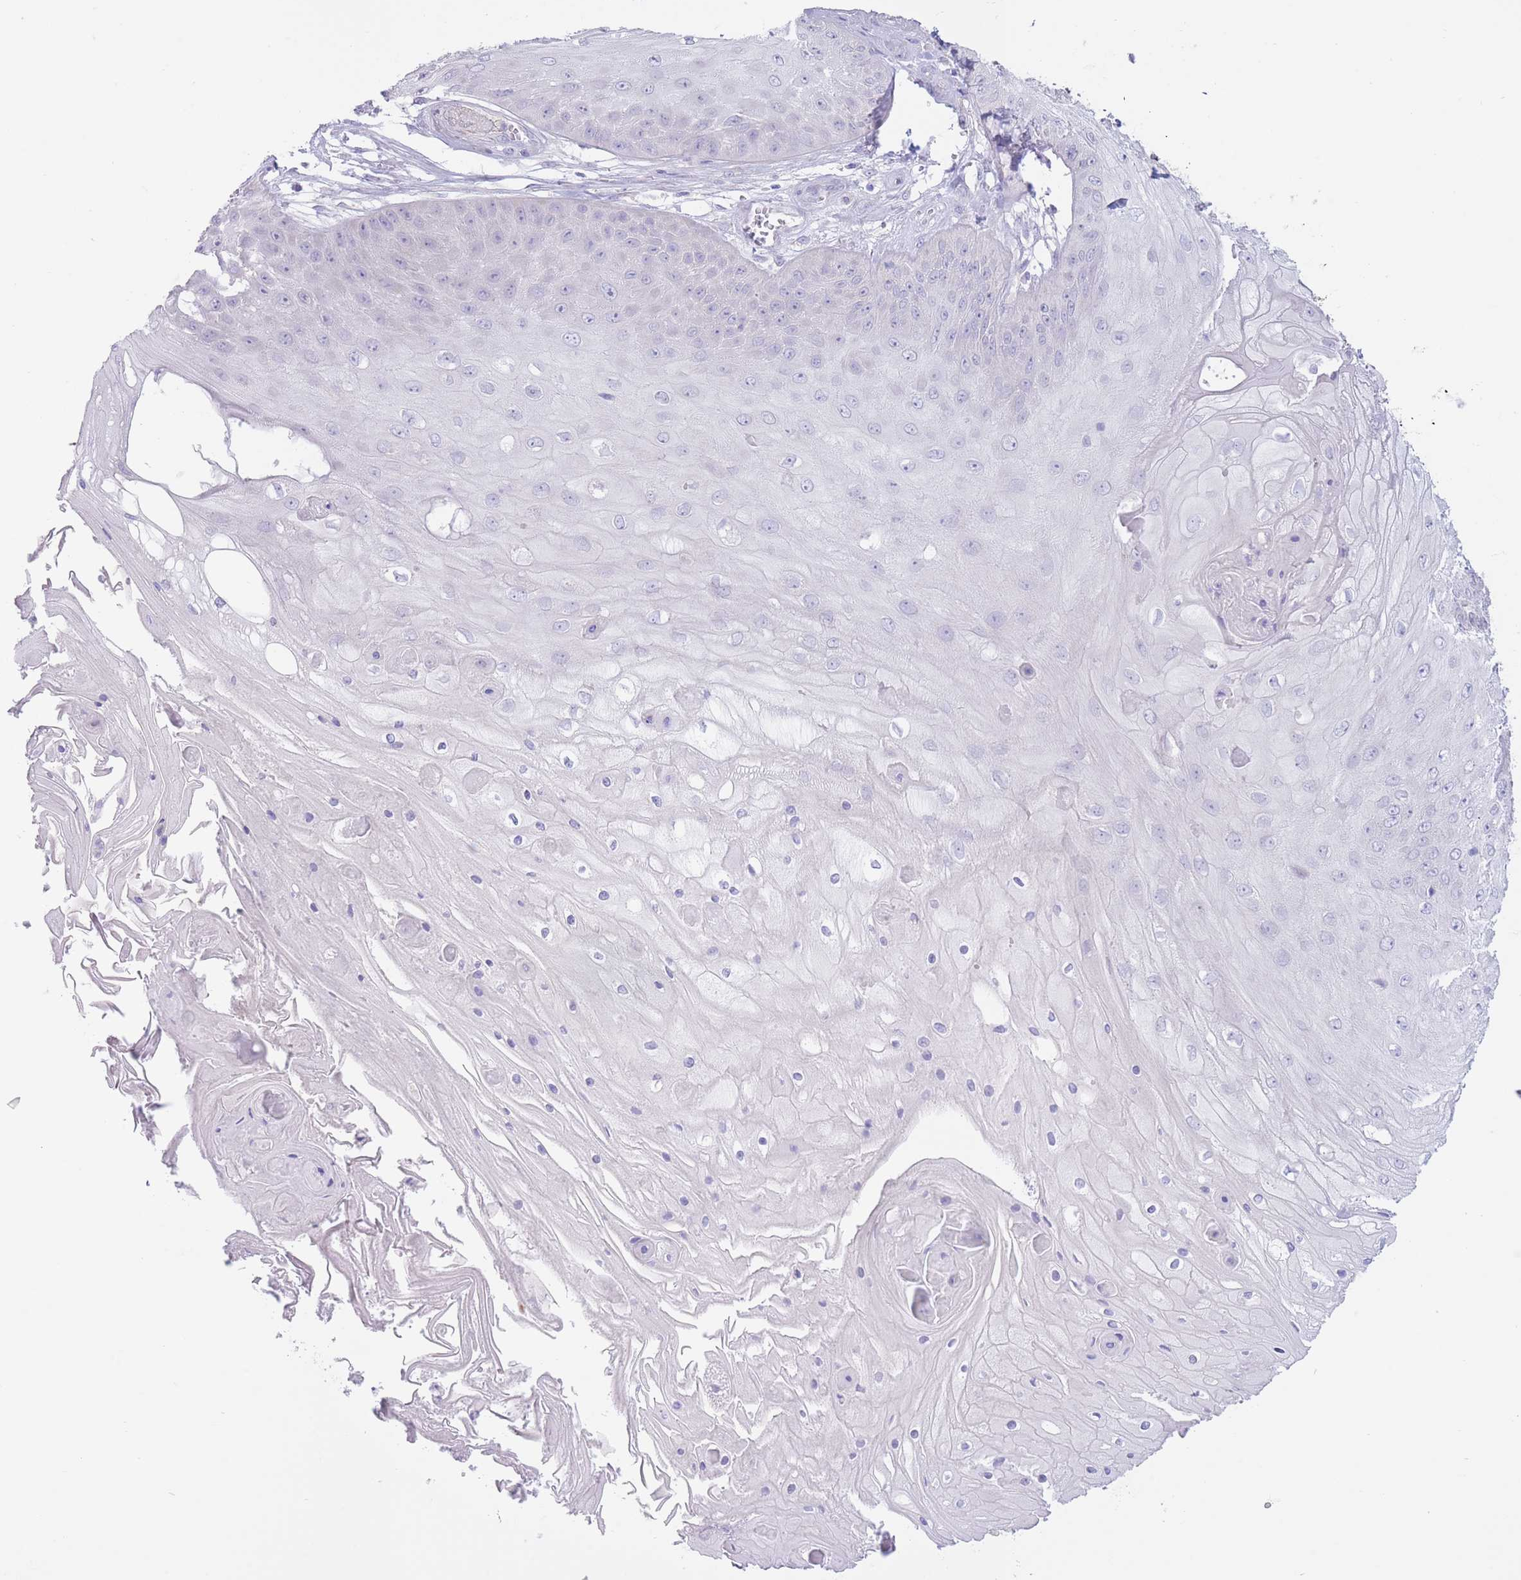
{"staining": {"intensity": "negative", "quantity": "none", "location": "none"}, "tissue": "skin cancer", "cell_type": "Tumor cells", "image_type": "cancer", "snomed": [{"axis": "morphology", "description": "Squamous cell carcinoma, NOS"}, {"axis": "topography", "description": "Skin"}], "caption": "Tumor cells are negative for brown protein staining in skin cancer (squamous cell carcinoma).", "gene": "FAH", "patient": {"sex": "male", "age": 70}}